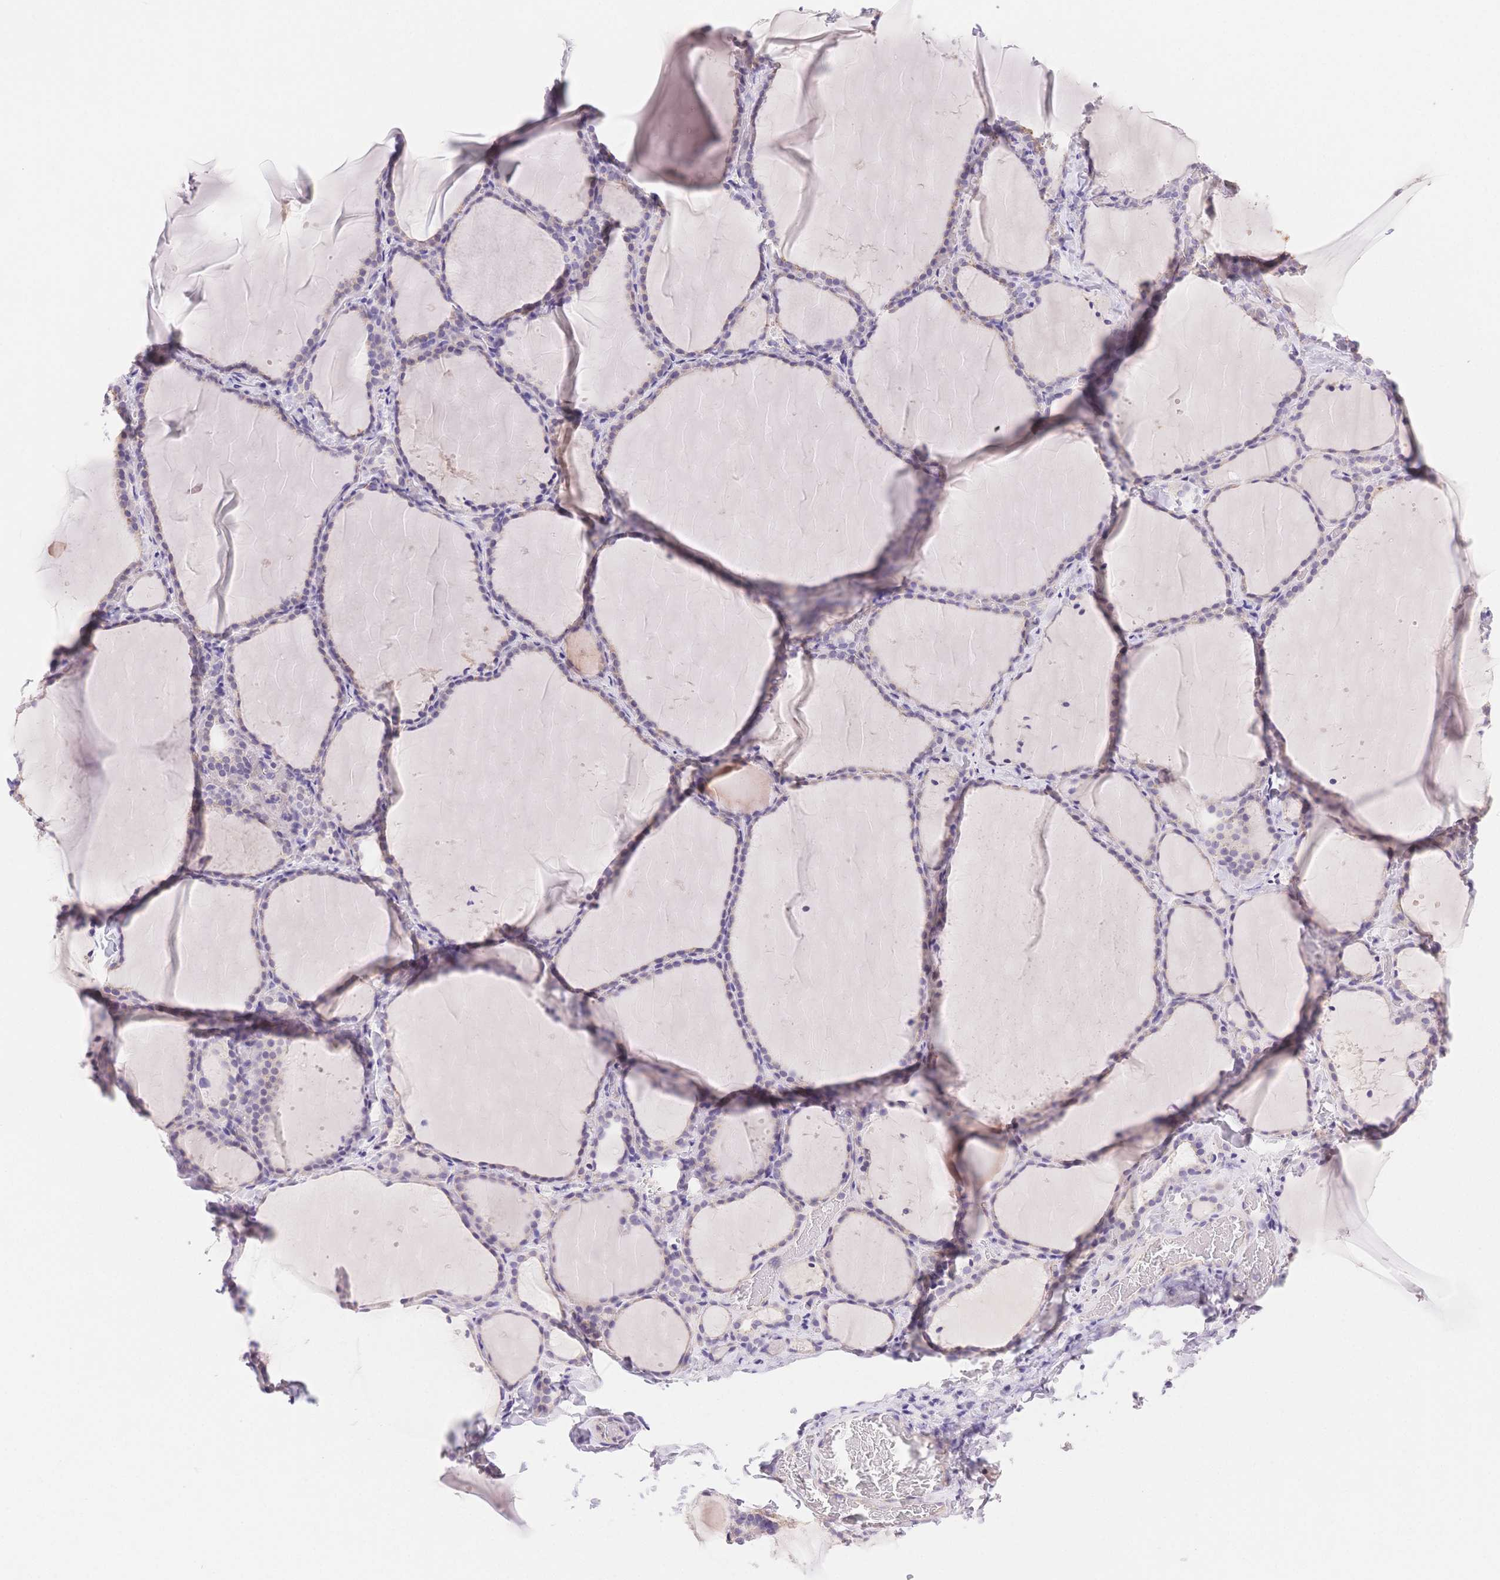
{"staining": {"intensity": "negative", "quantity": "none", "location": "none"}, "tissue": "thyroid gland", "cell_type": "Glandular cells", "image_type": "normal", "snomed": [{"axis": "morphology", "description": "Normal tissue, NOS"}, {"axis": "topography", "description": "Thyroid gland"}], "caption": "Protein analysis of unremarkable thyroid gland demonstrates no significant expression in glandular cells. The staining is performed using DAB brown chromogen with nuclei counter-stained in using hematoxylin.", "gene": "MYOM1", "patient": {"sex": "female", "age": 22}}